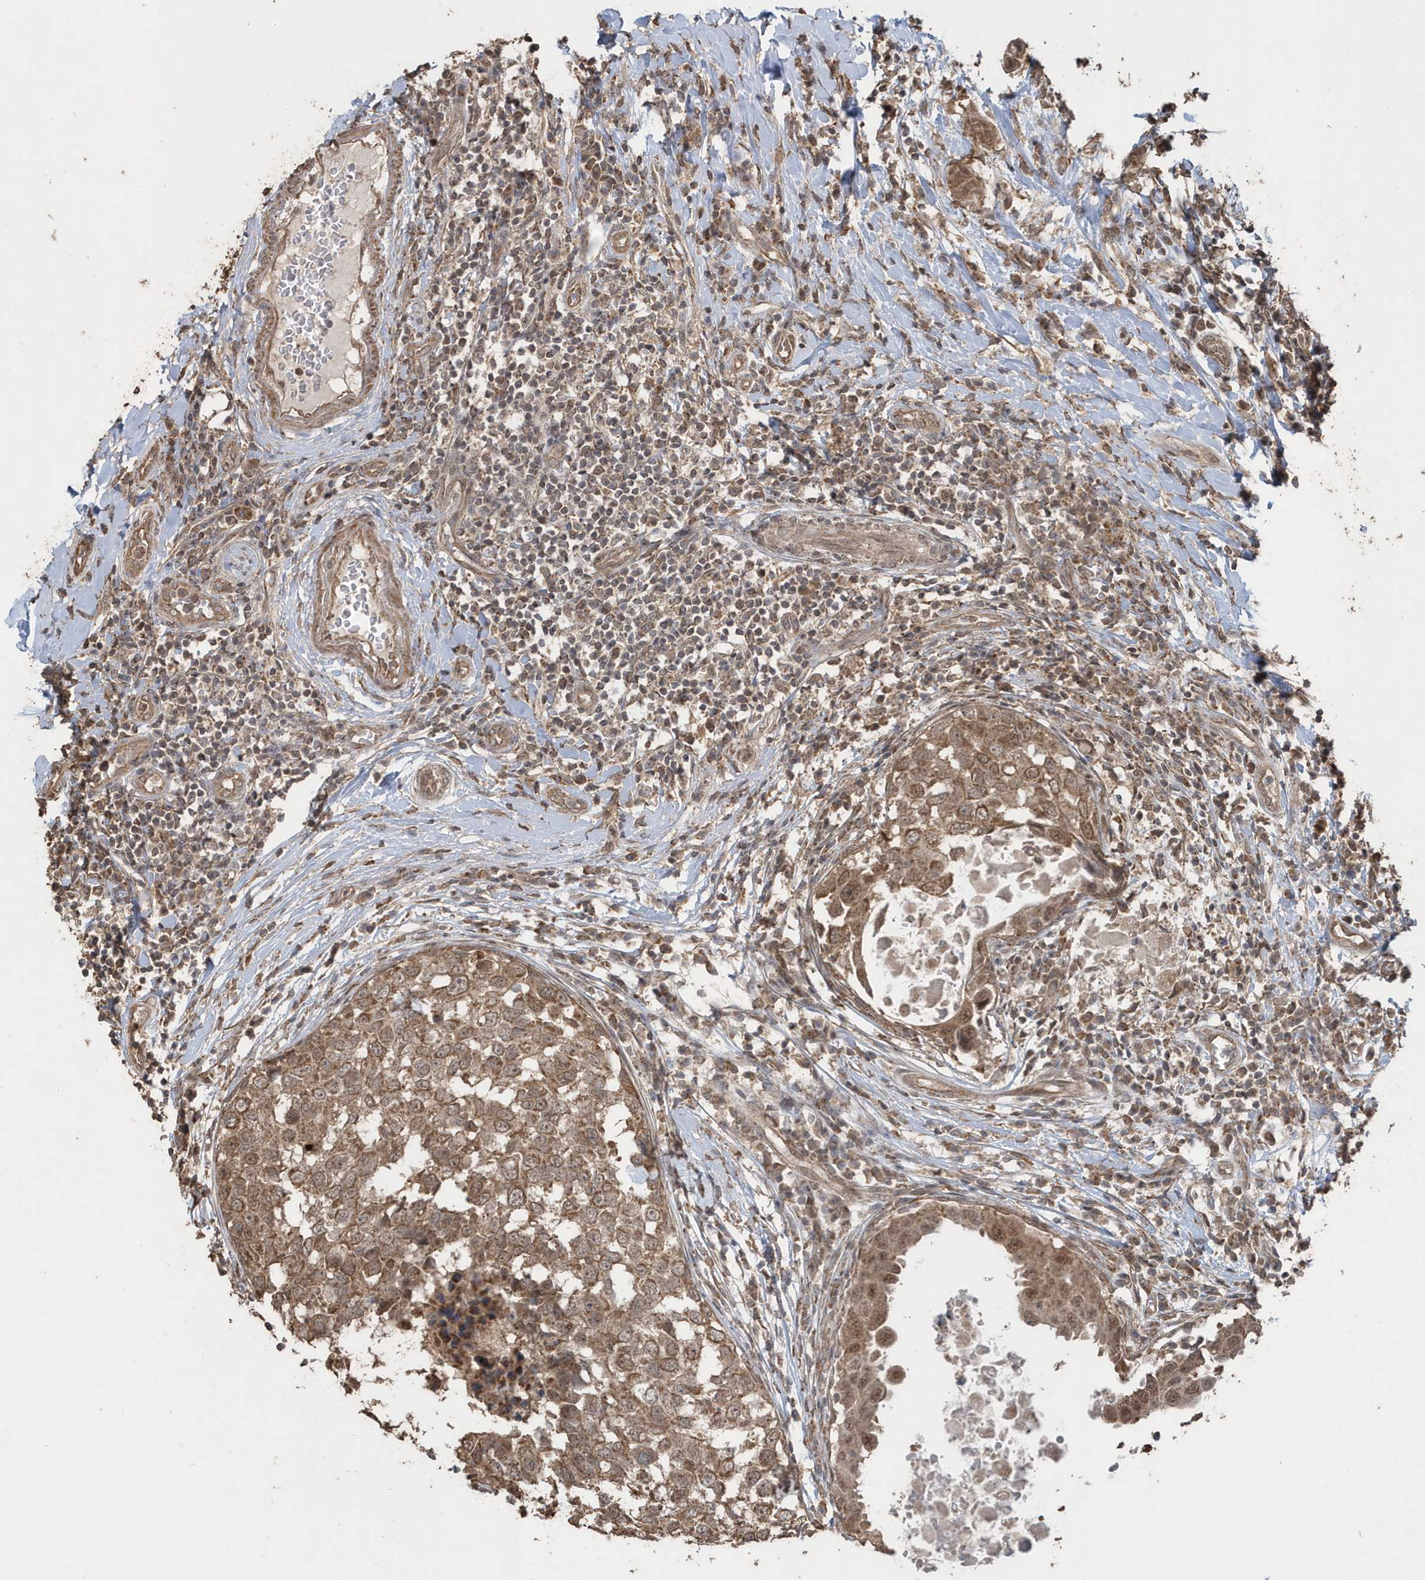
{"staining": {"intensity": "moderate", "quantity": ">75%", "location": "cytoplasmic/membranous,nuclear"}, "tissue": "breast cancer", "cell_type": "Tumor cells", "image_type": "cancer", "snomed": [{"axis": "morphology", "description": "Duct carcinoma"}, {"axis": "topography", "description": "Breast"}], "caption": "Human breast cancer stained with a protein marker reveals moderate staining in tumor cells.", "gene": "PAXBP1", "patient": {"sex": "female", "age": 27}}